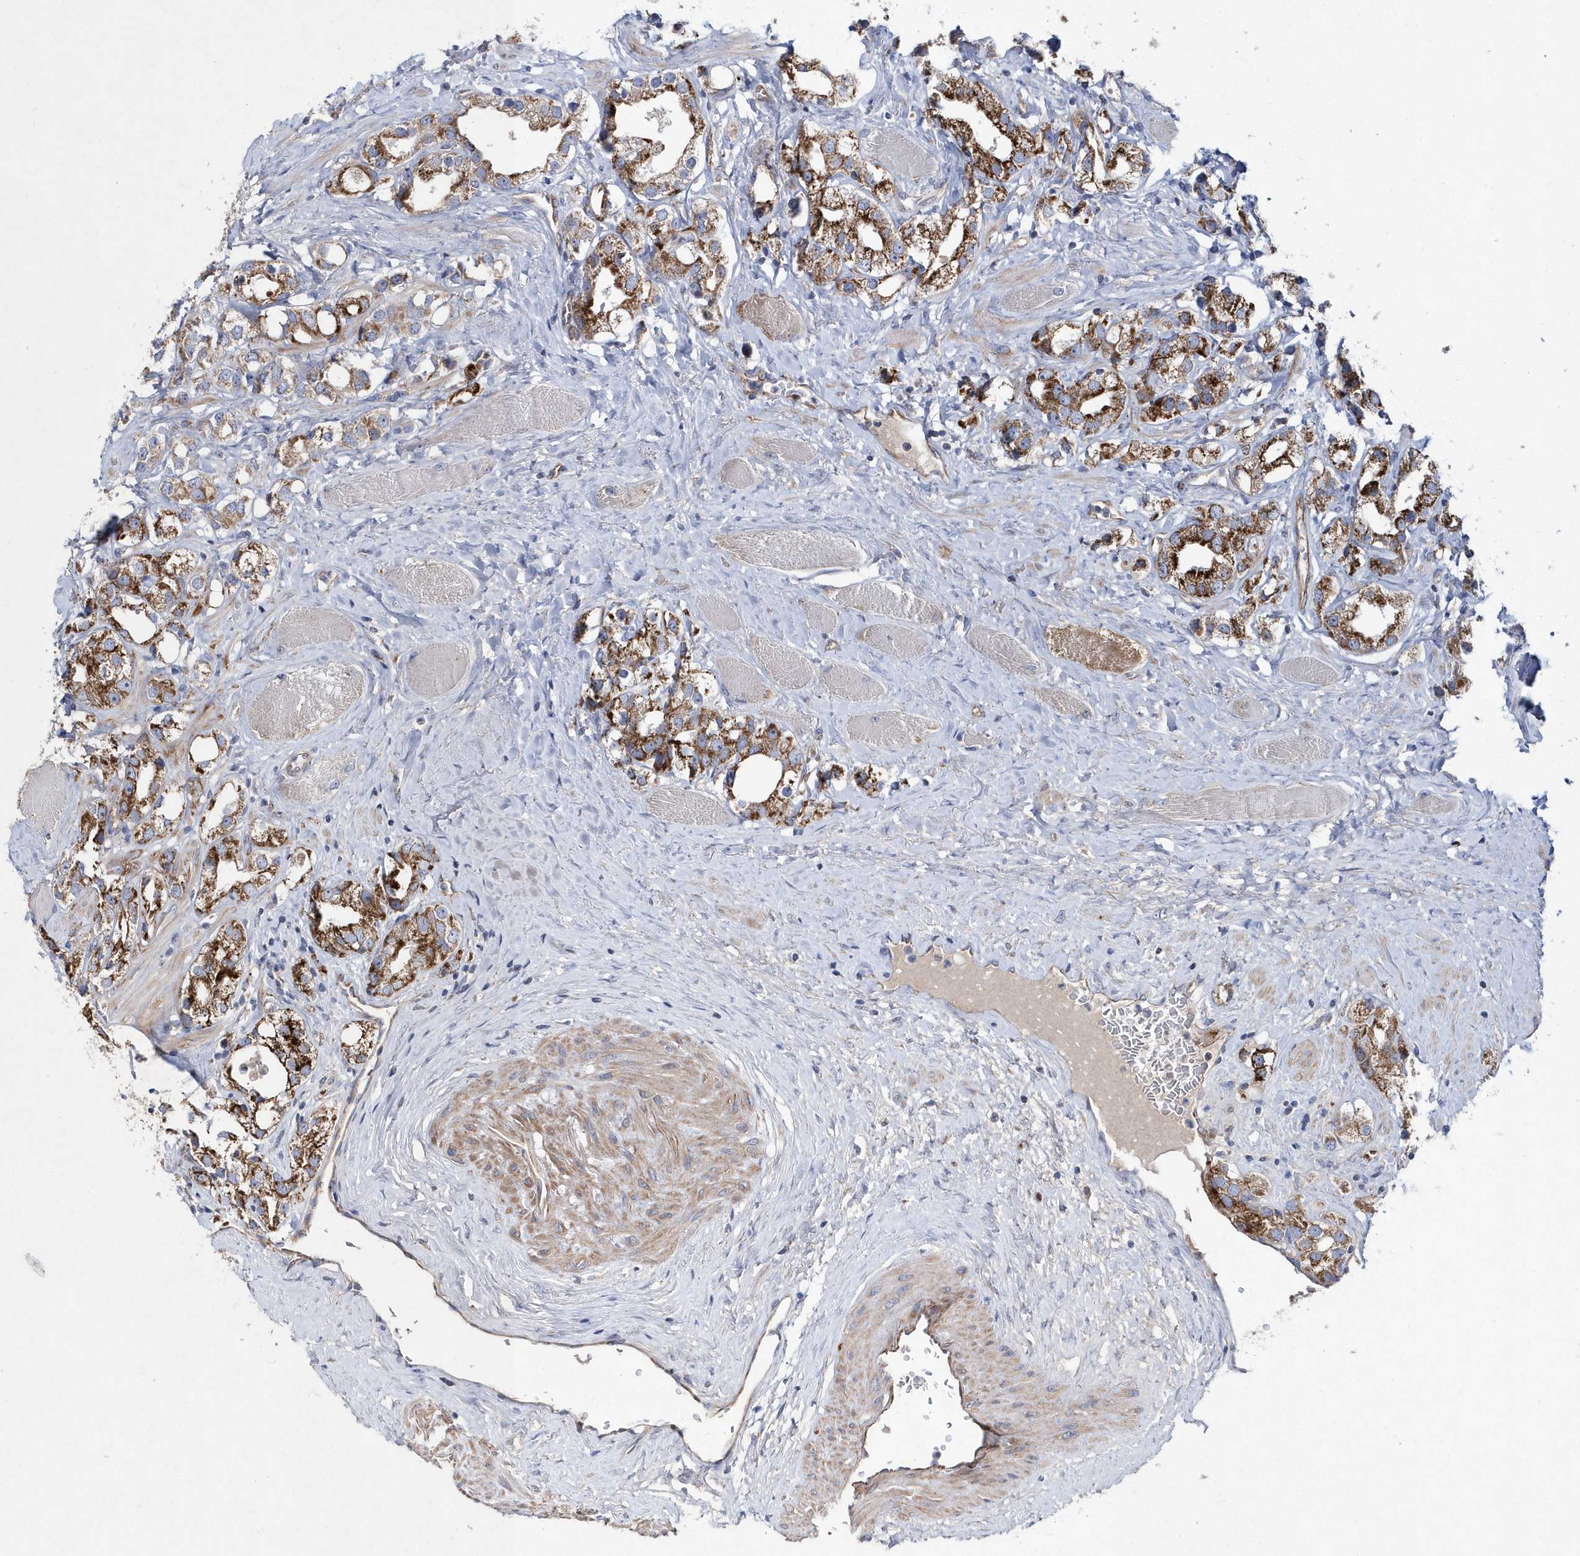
{"staining": {"intensity": "moderate", "quantity": ">75%", "location": "cytoplasmic/membranous"}, "tissue": "prostate cancer", "cell_type": "Tumor cells", "image_type": "cancer", "snomed": [{"axis": "morphology", "description": "Adenocarcinoma, NOS"}, {"axis": "topography", "description": "Prostate"}], "caption": "High-magnification brightfield microscopy of adenocarcinoma (prostate) stained with DAB (3,3'-diaminobenzidine) (brown) and counterstained with hematoxylin (blue). tumor cells exhibit moderate cytoplasmic/membranous staining is appreciated in approximately>75% of cells.", "gene": "METTL8", "patient": {"sex": "male", "age": 79}}